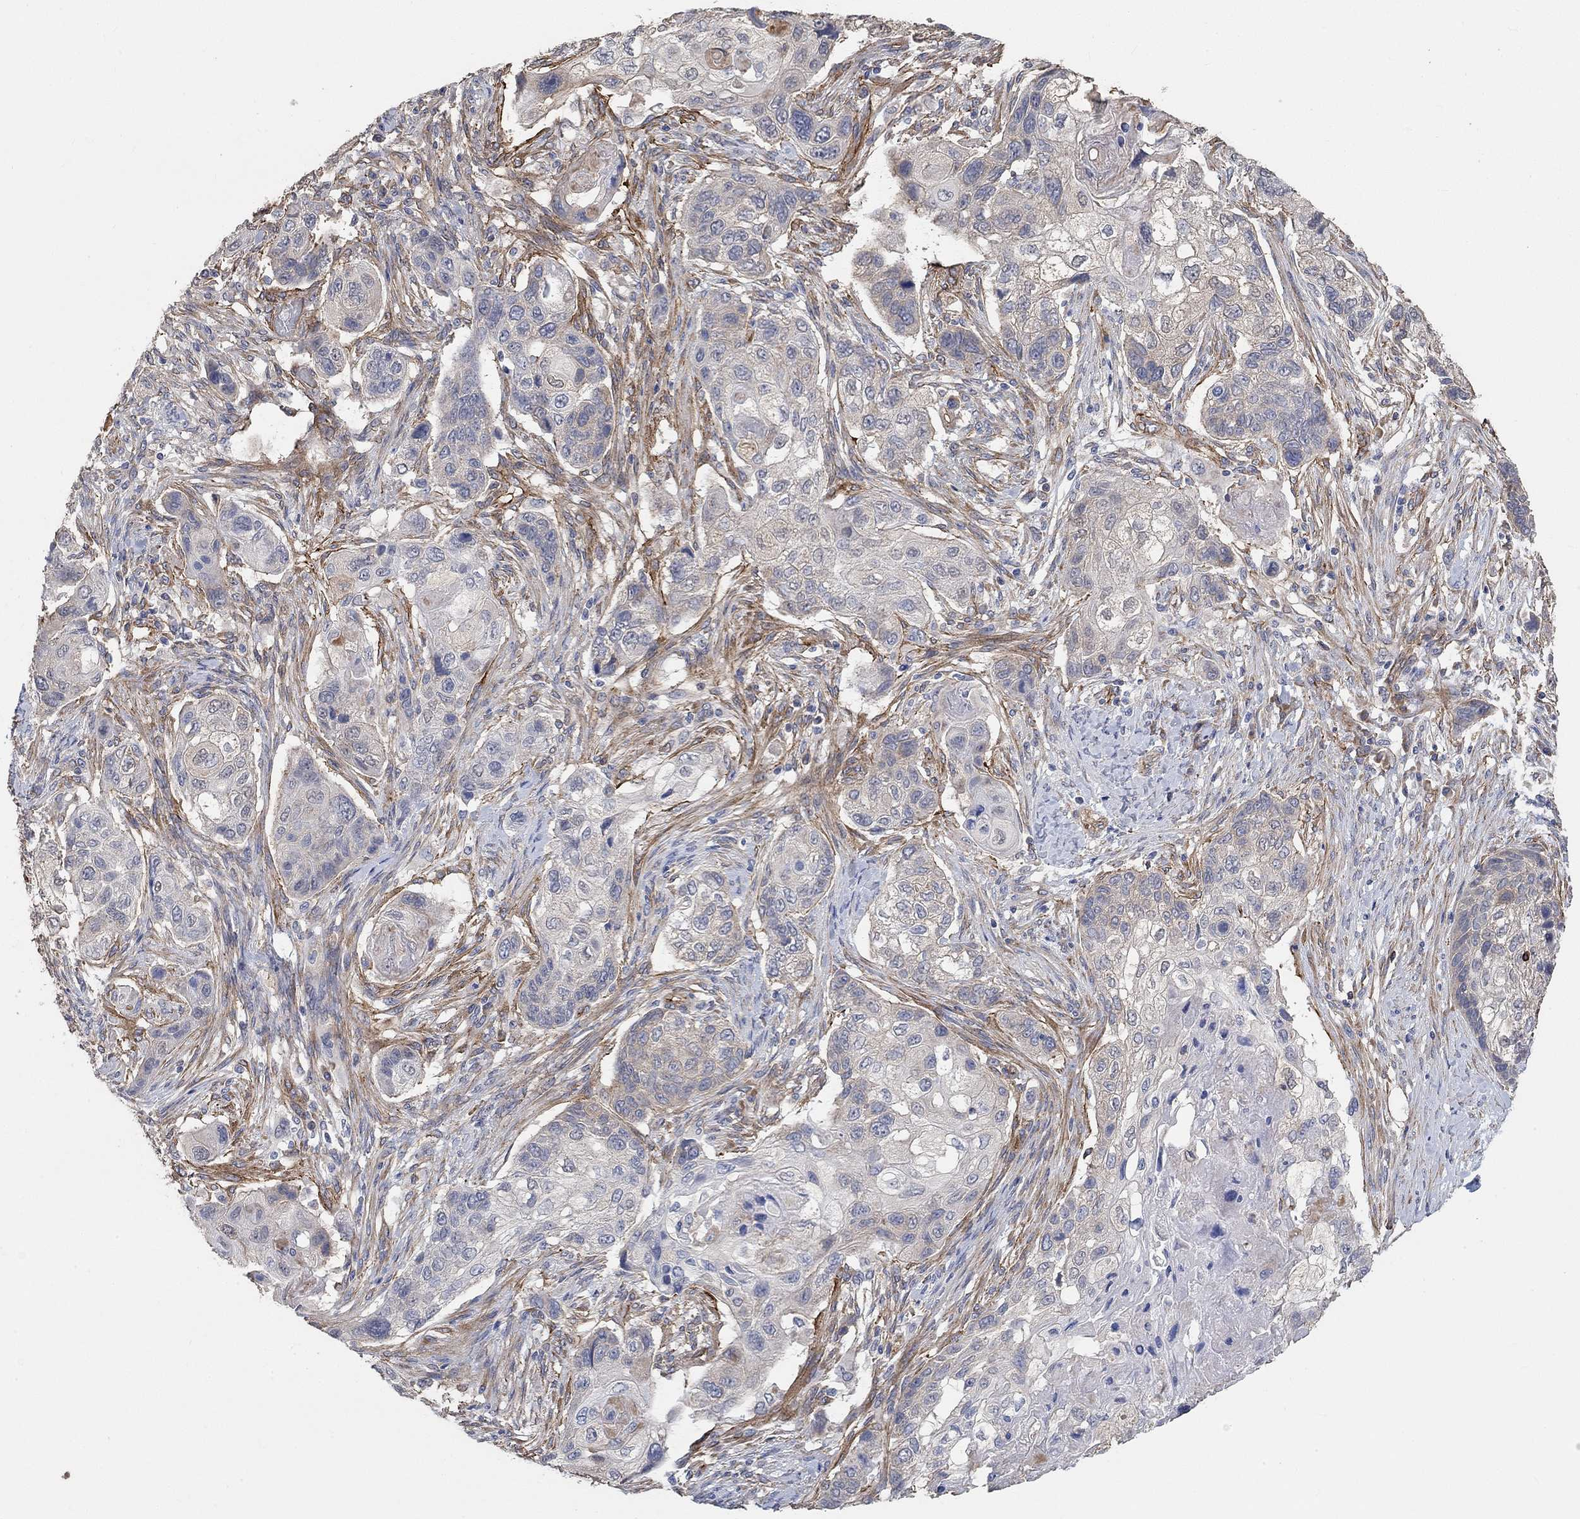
{"staining": {"intensity": "weak", "quantity": "<25%", "location": "cytoplasmic/membranous"}, "tissue": "lung cancer", "cell_type": "Tumor cells", "image_type": "cancer", "snomed": [{"axis": "morphology", "description": "Normal tissue, NOS"}, {"axis": "morphology", "description": "Squamous cell carcinoma, NOS"}, {"axis": "topography", "description": "Bronchus"}, {"axis": "topography", "description": "Lung"}], "caption": "This is an immunohistochemistry histopathology image of squamous cell carcinoma (lung). There is no staining in tumor cells.", "gene": "SYT16", "patient": {"sex": "male", "age": 69}}